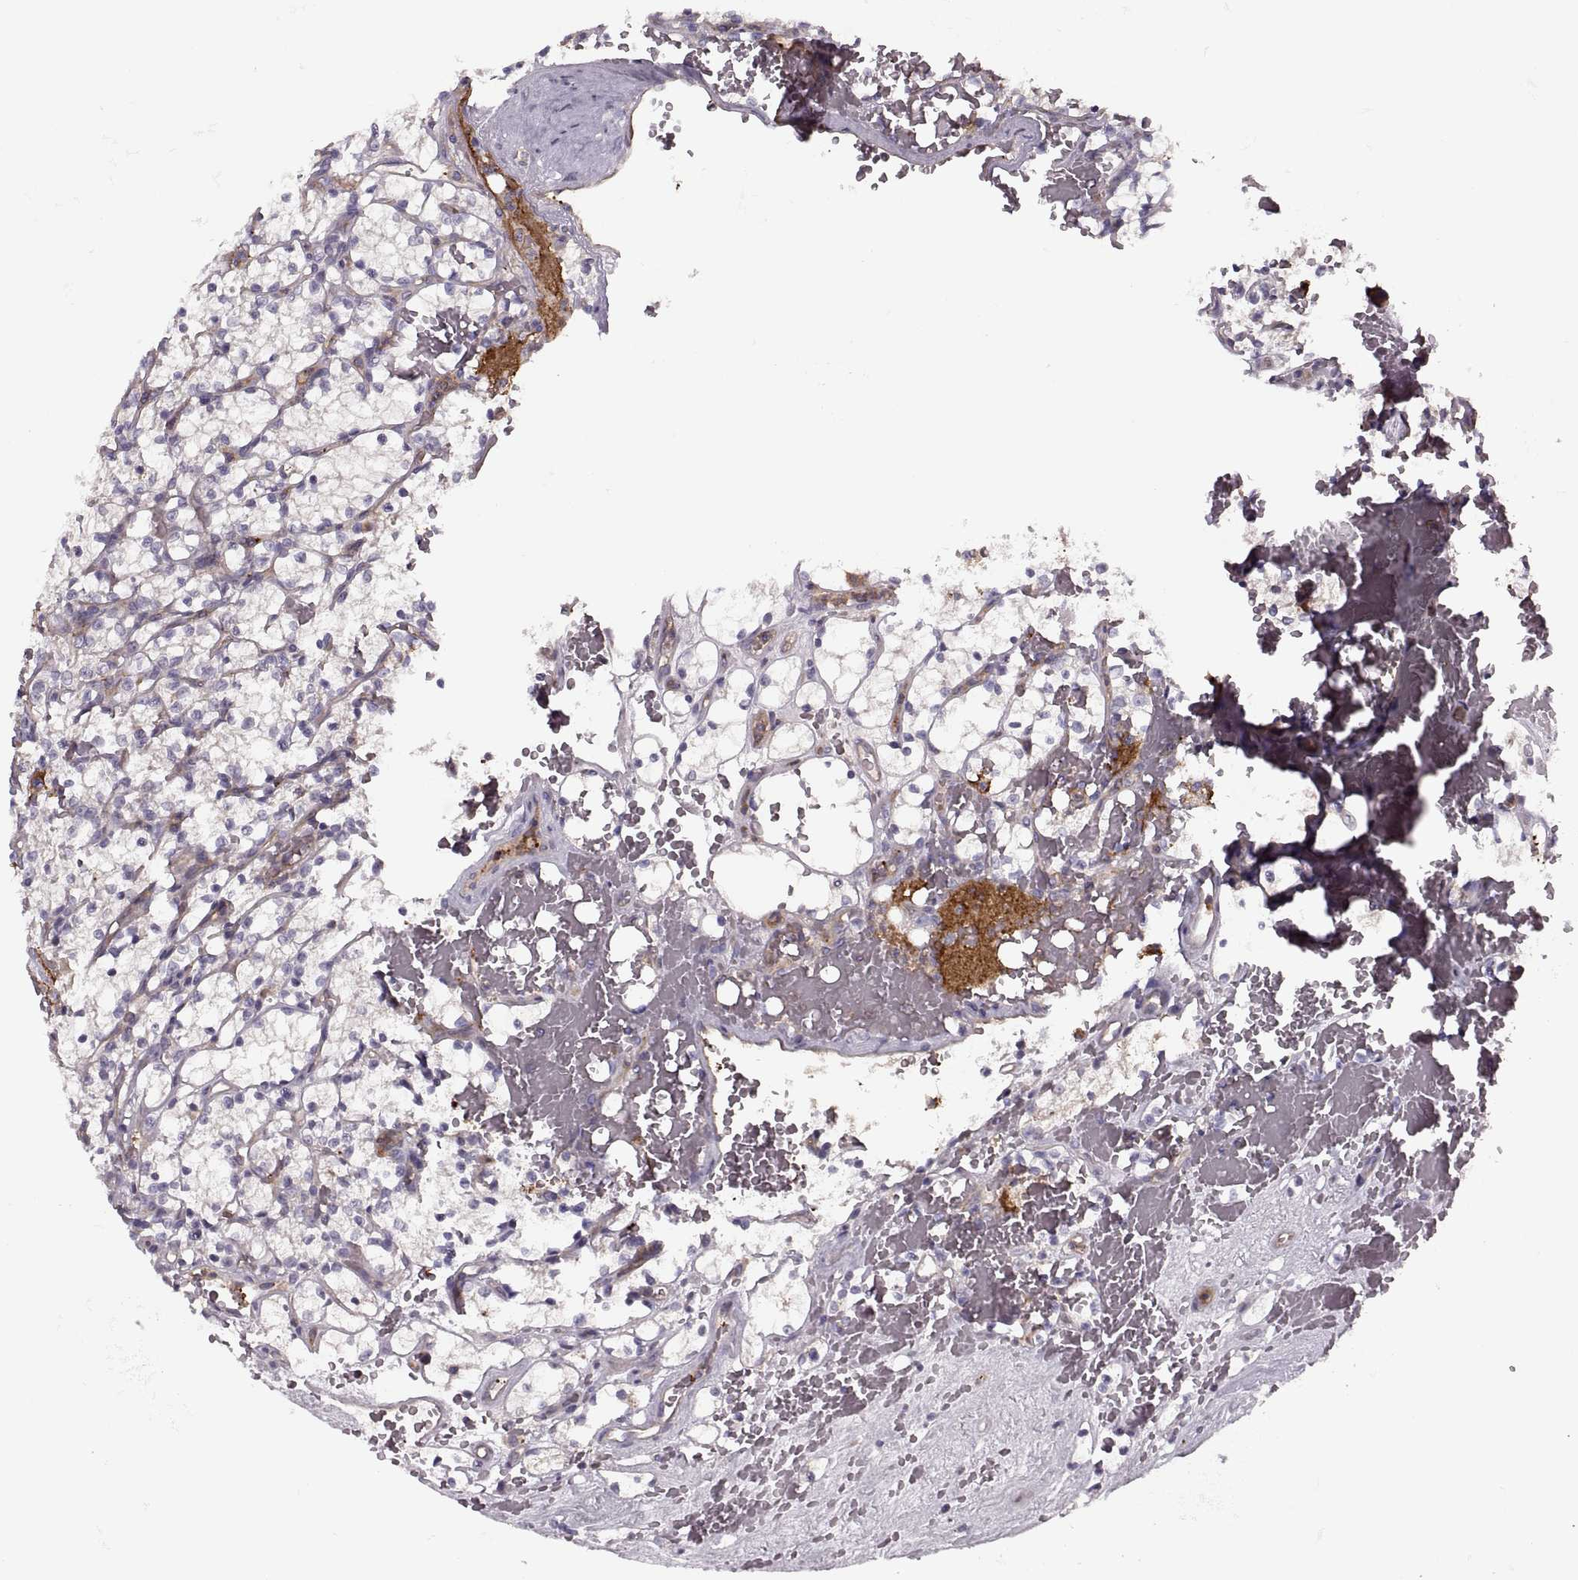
{"staining": {"intensity": "negative", "quantity": "none", "location": "none"}, "tissue": "renal cancer", "cell_type": "Tumor cells", "image_type": "cancer", "snomed": [{"axis": "morphology", "description": "Adenocarcinoma, NOS"}, {"axis": "topography", "description": "Kidney"}], "caption": "Immunohistochemical staining of human renal adenocarcinoma displays no significant positivity in tumor cells. (Brightfield microscopy of DAB (3,3'-diaminobenzidine) immunohistochemistry (IHC) at high magnification).", "gene": "SLC2A3", "patient": {"sex": "female", "age": 69}}